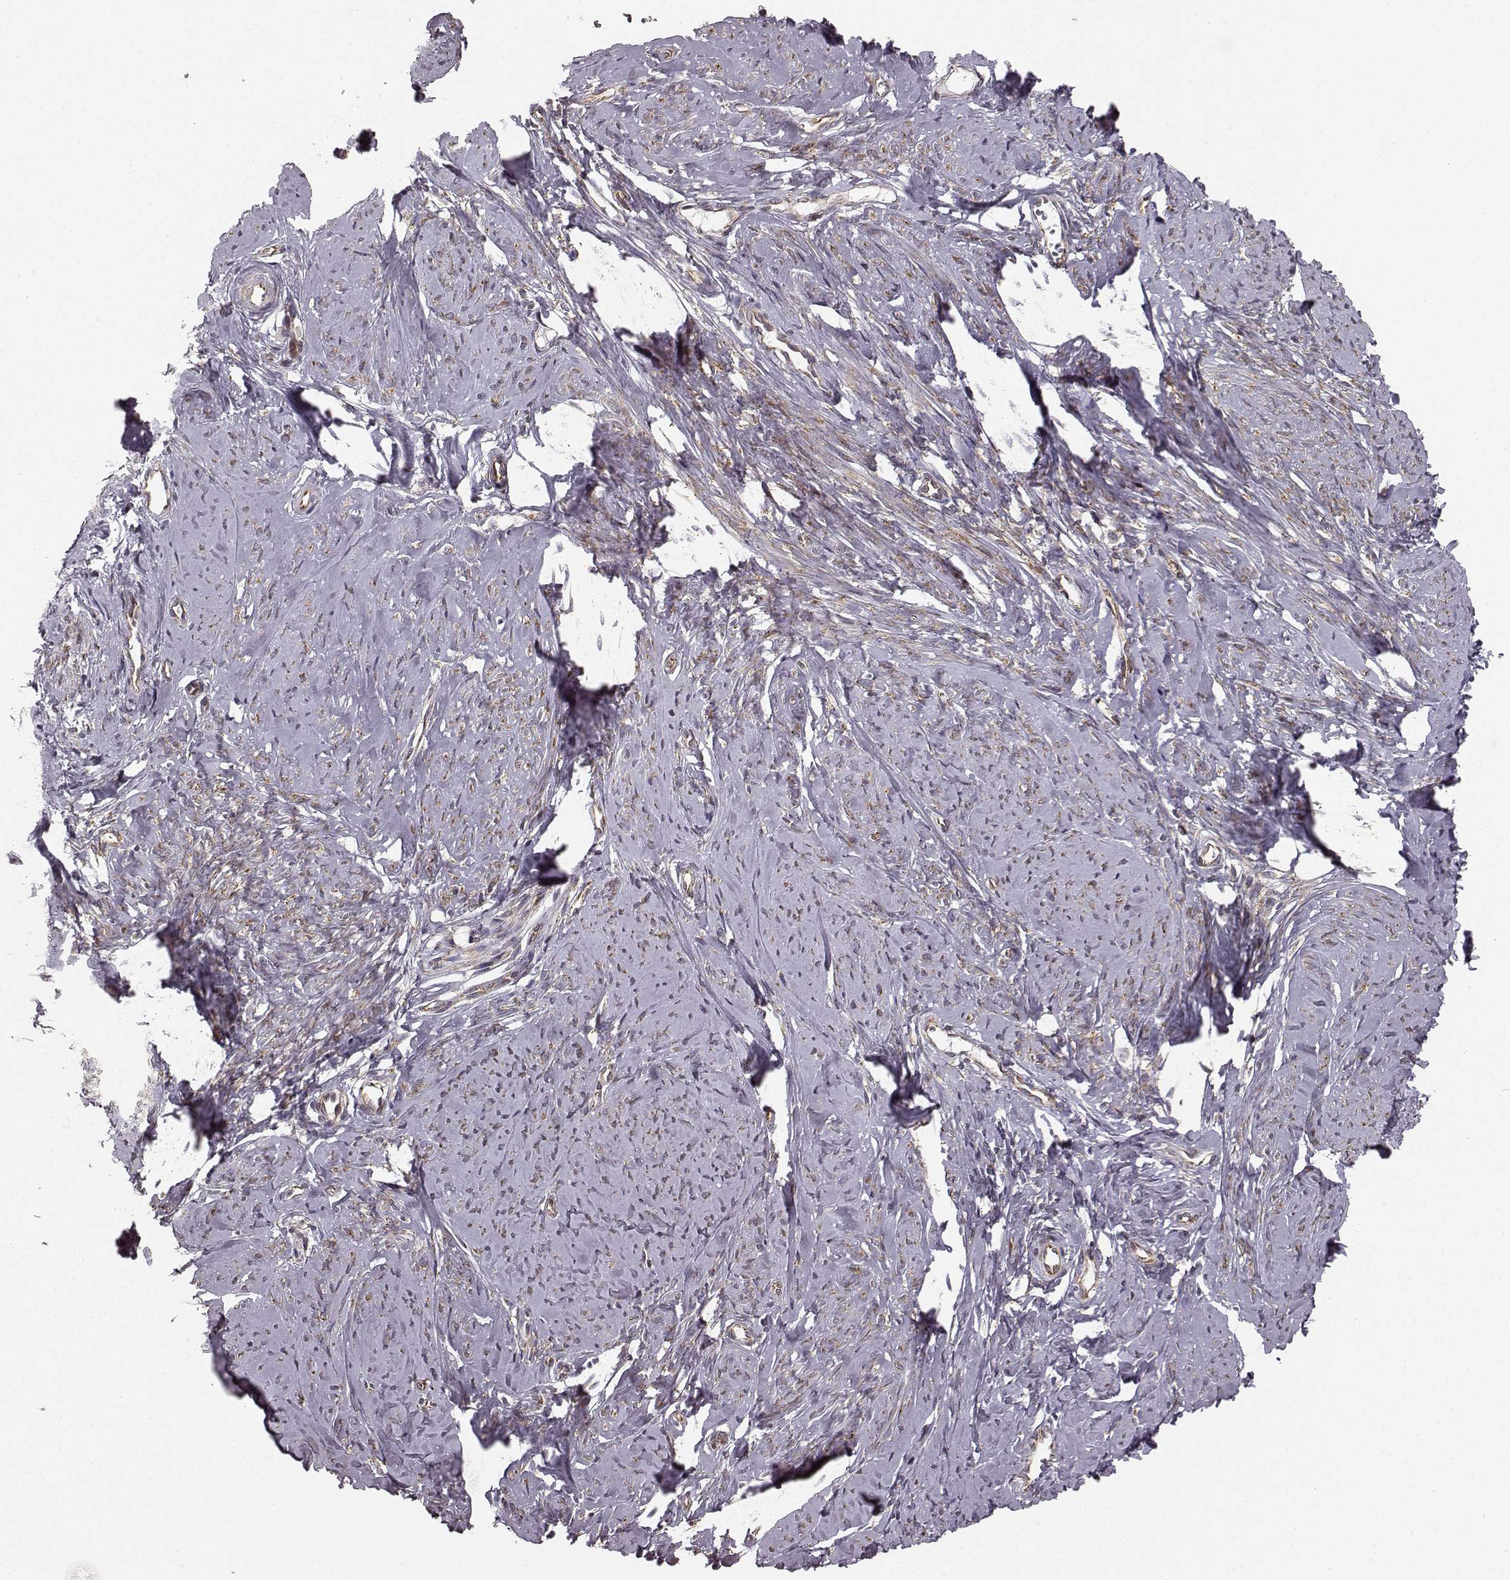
{"staining": {"intensity": "moderate", "quantity": "25%-75%", "location": "cytoplasmic/membranous"}, "tissue": "smooth muscle", "cell_type": "Smooth muscle cells", "image_type": "normal", "snomed": [{"axis": "morphology", "description": "Normal tissue, NOS"}, {"axis": "topography", "description": "Smooth muscle"}], "caption": "Immunohistochemical staining of unremarkable smooth muscle reveals 25%-75% levels of moderate cytoplasmic/membranous protein expression in approximately 25%-75% of smooth muscle cells.", "gene": "TMEM14A", "patient": {"sex": "female", "age": 48}}